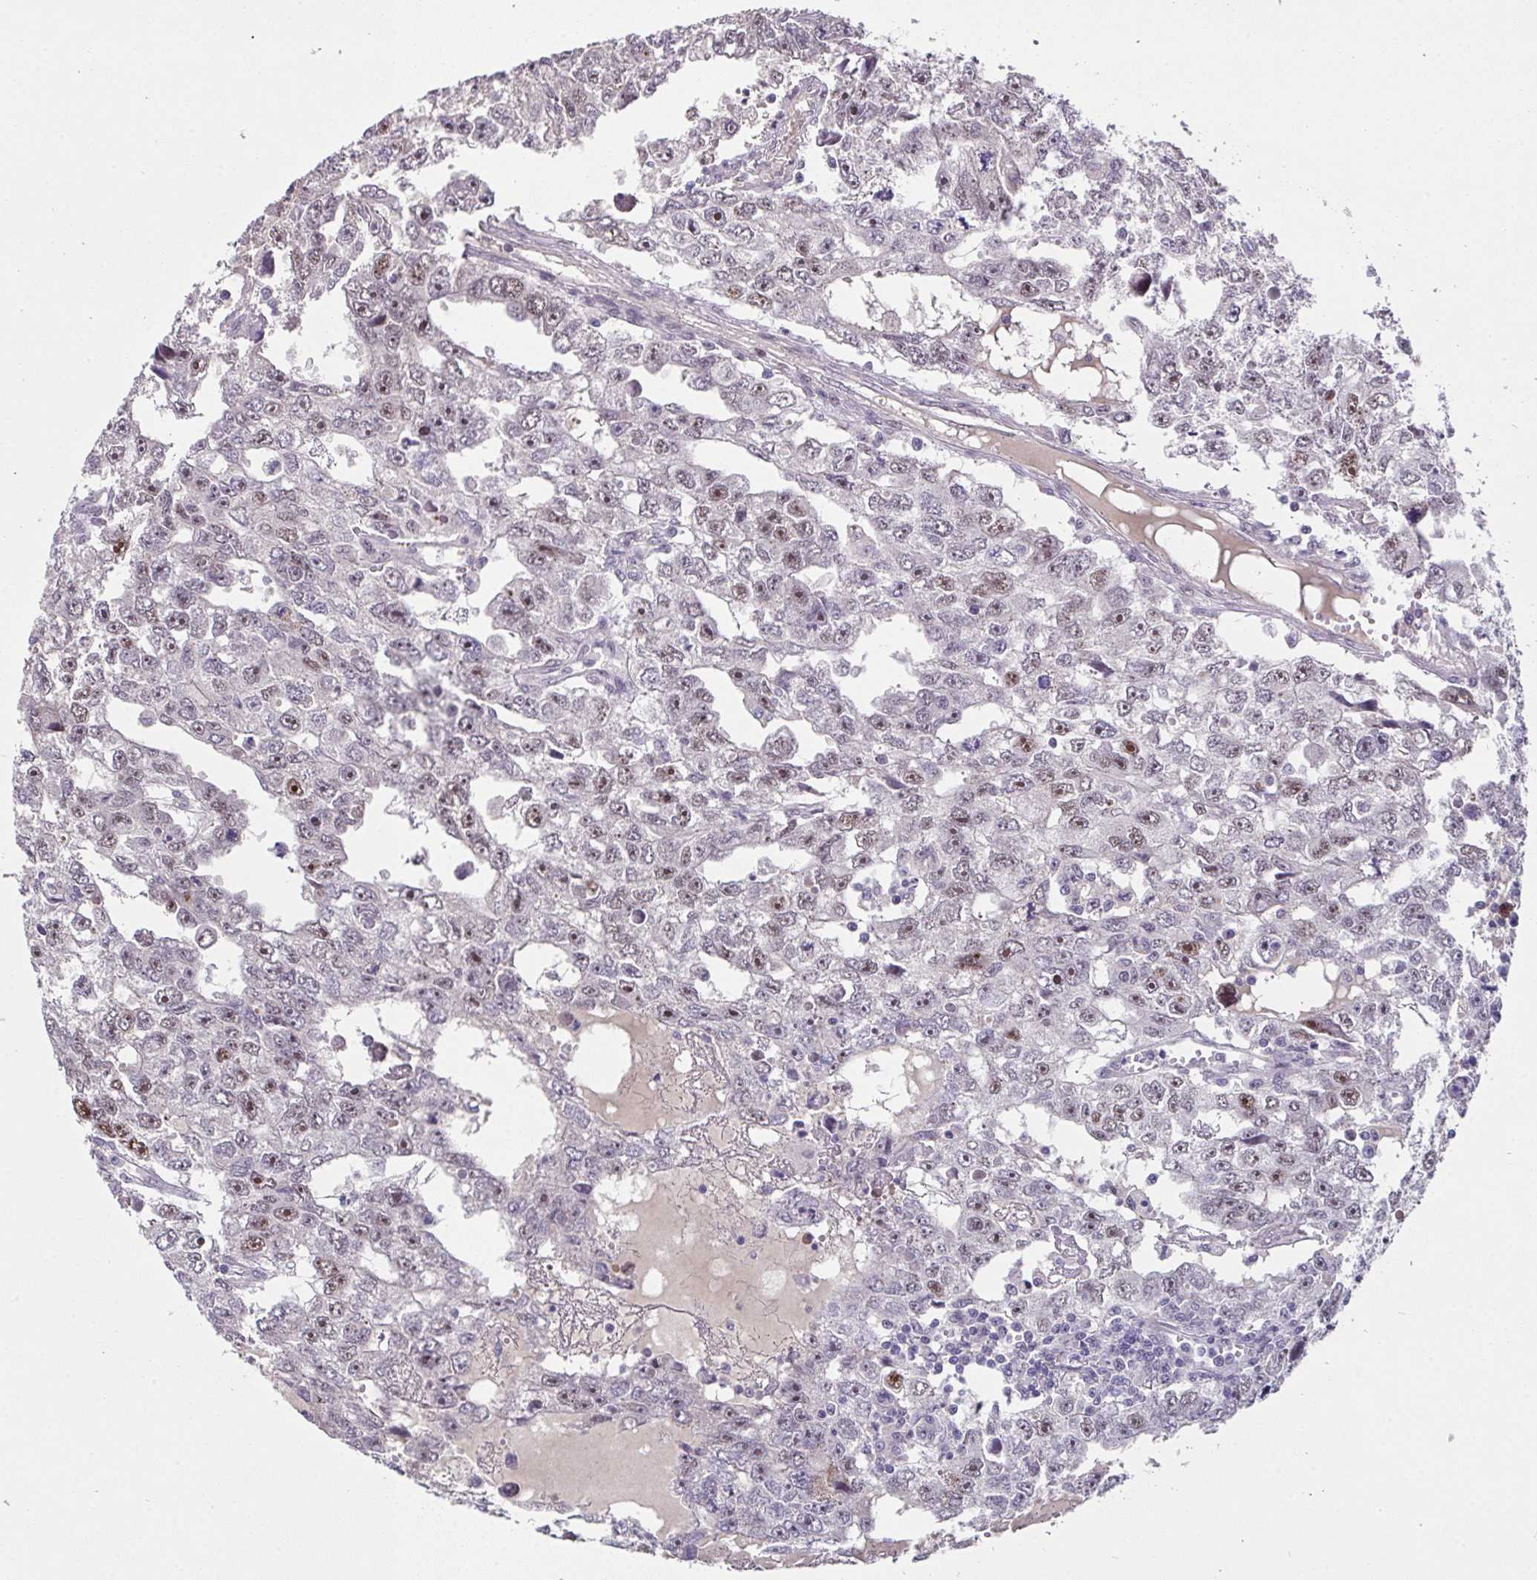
{"staining": {"intensity": "weak", "quantity": "25%-75%", "location": "nuclear"}, "tissue": "testis cancer", "cell_type": "Tumor cells", "image_type": "cancer", "snomed": [{"axis": "morphology", "description": "Carcinoma, Embryonal, NOS"}, {"axis": "topography", "description": "Testis"}], "caption": "Testis embryonal carcinoma stained with immunohistochemistry demonstrates weak nuclear positivity in approximately 25%-75% of tumor cells.", "gene": "RBBP6", "patient": {"sex": "male", "age": 20}}